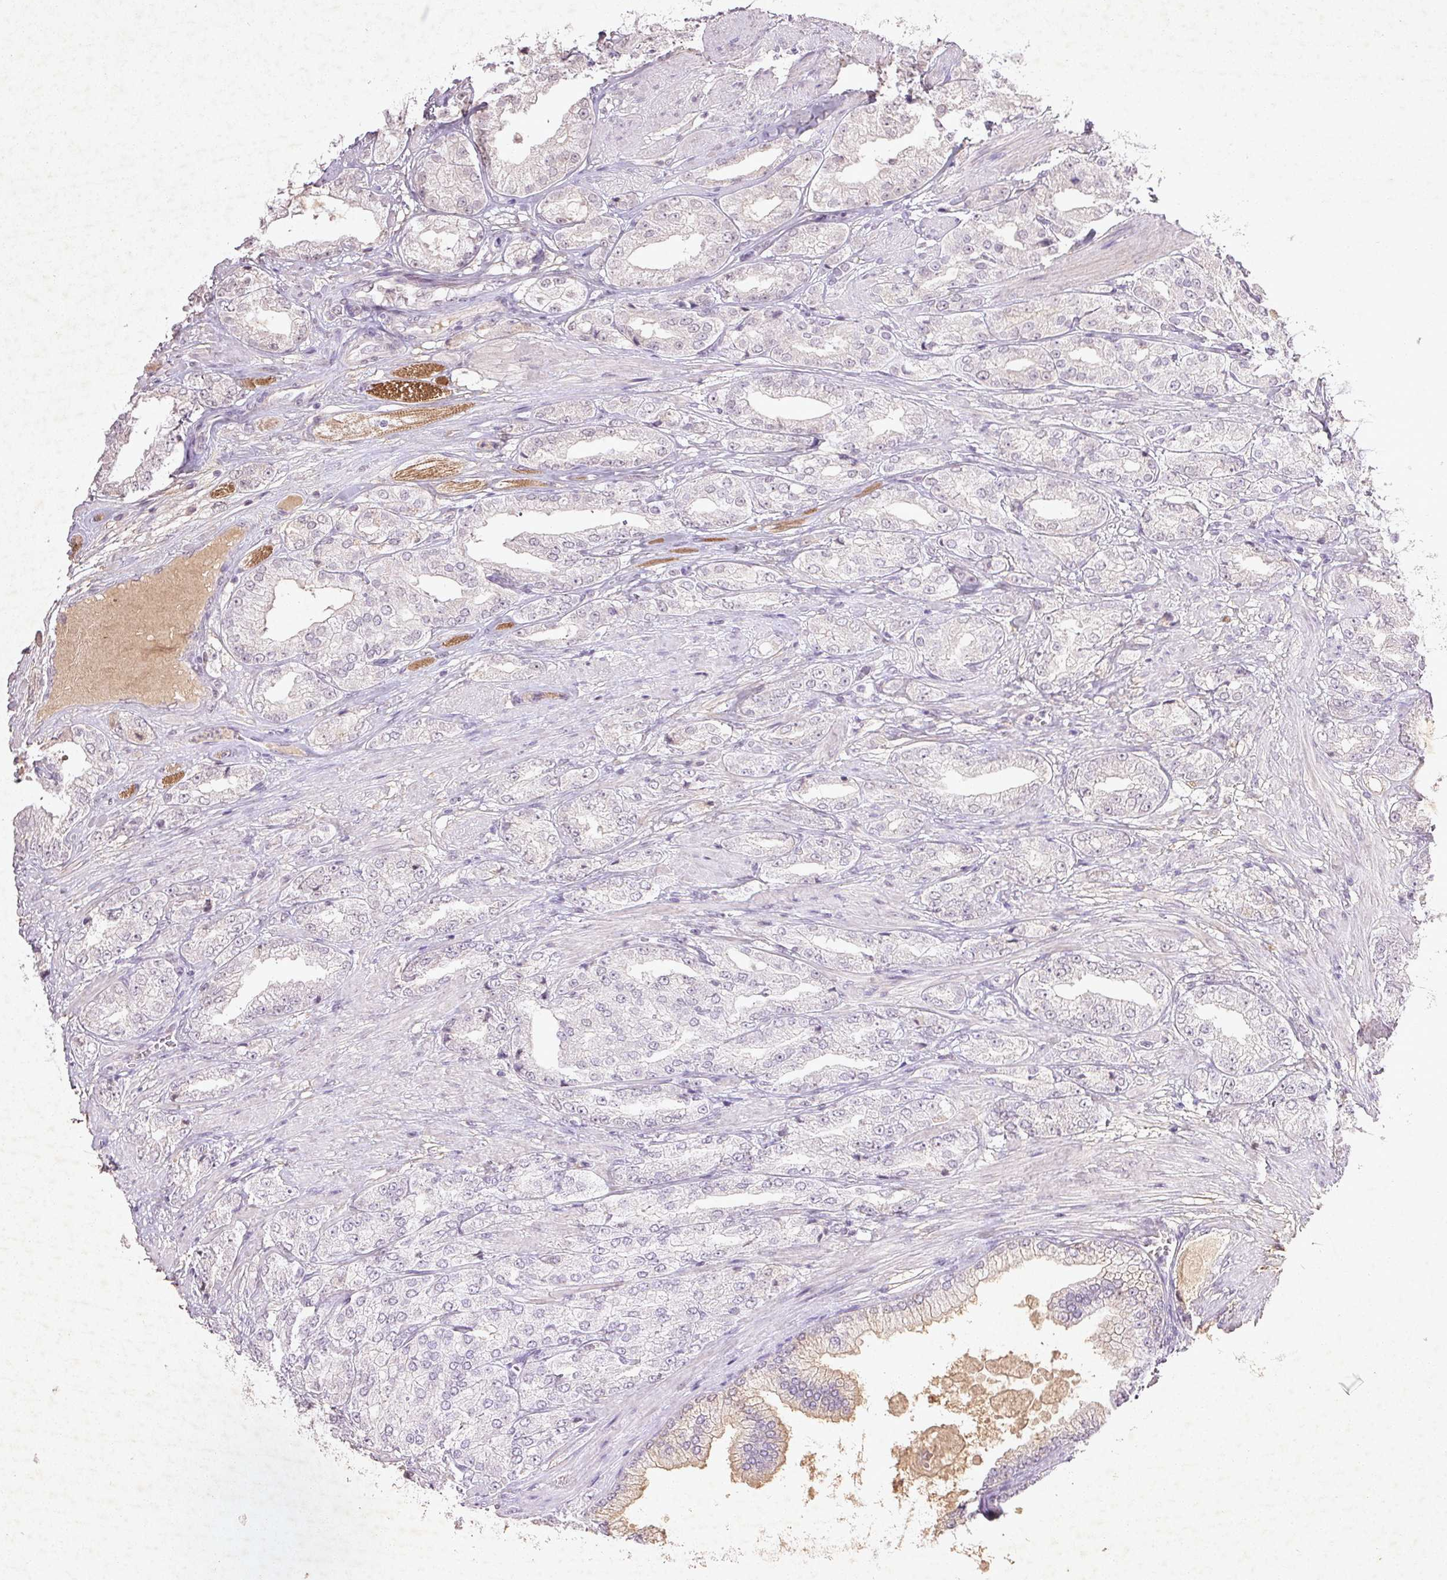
{"staining": {"intensity": "negative", "quantity": "none", "location": "none"}, "tissue": "prostate cancer", "cell_type": "Tumor cells", "image_type": "cancer", "snomed": [{"axis": "morphology", "description": "Adenocarcinoma, High grade"}, {"axis": "topography", "description": "Prostate"}], "caption": "High power microscopy micrograph of an IHC photomicrograph of high-grade adenocarcinoma (prostate), revealing no significant expression in tumor cells.", "gene": "FAM168B", "patient": {"sex": "male", "age": 68}}